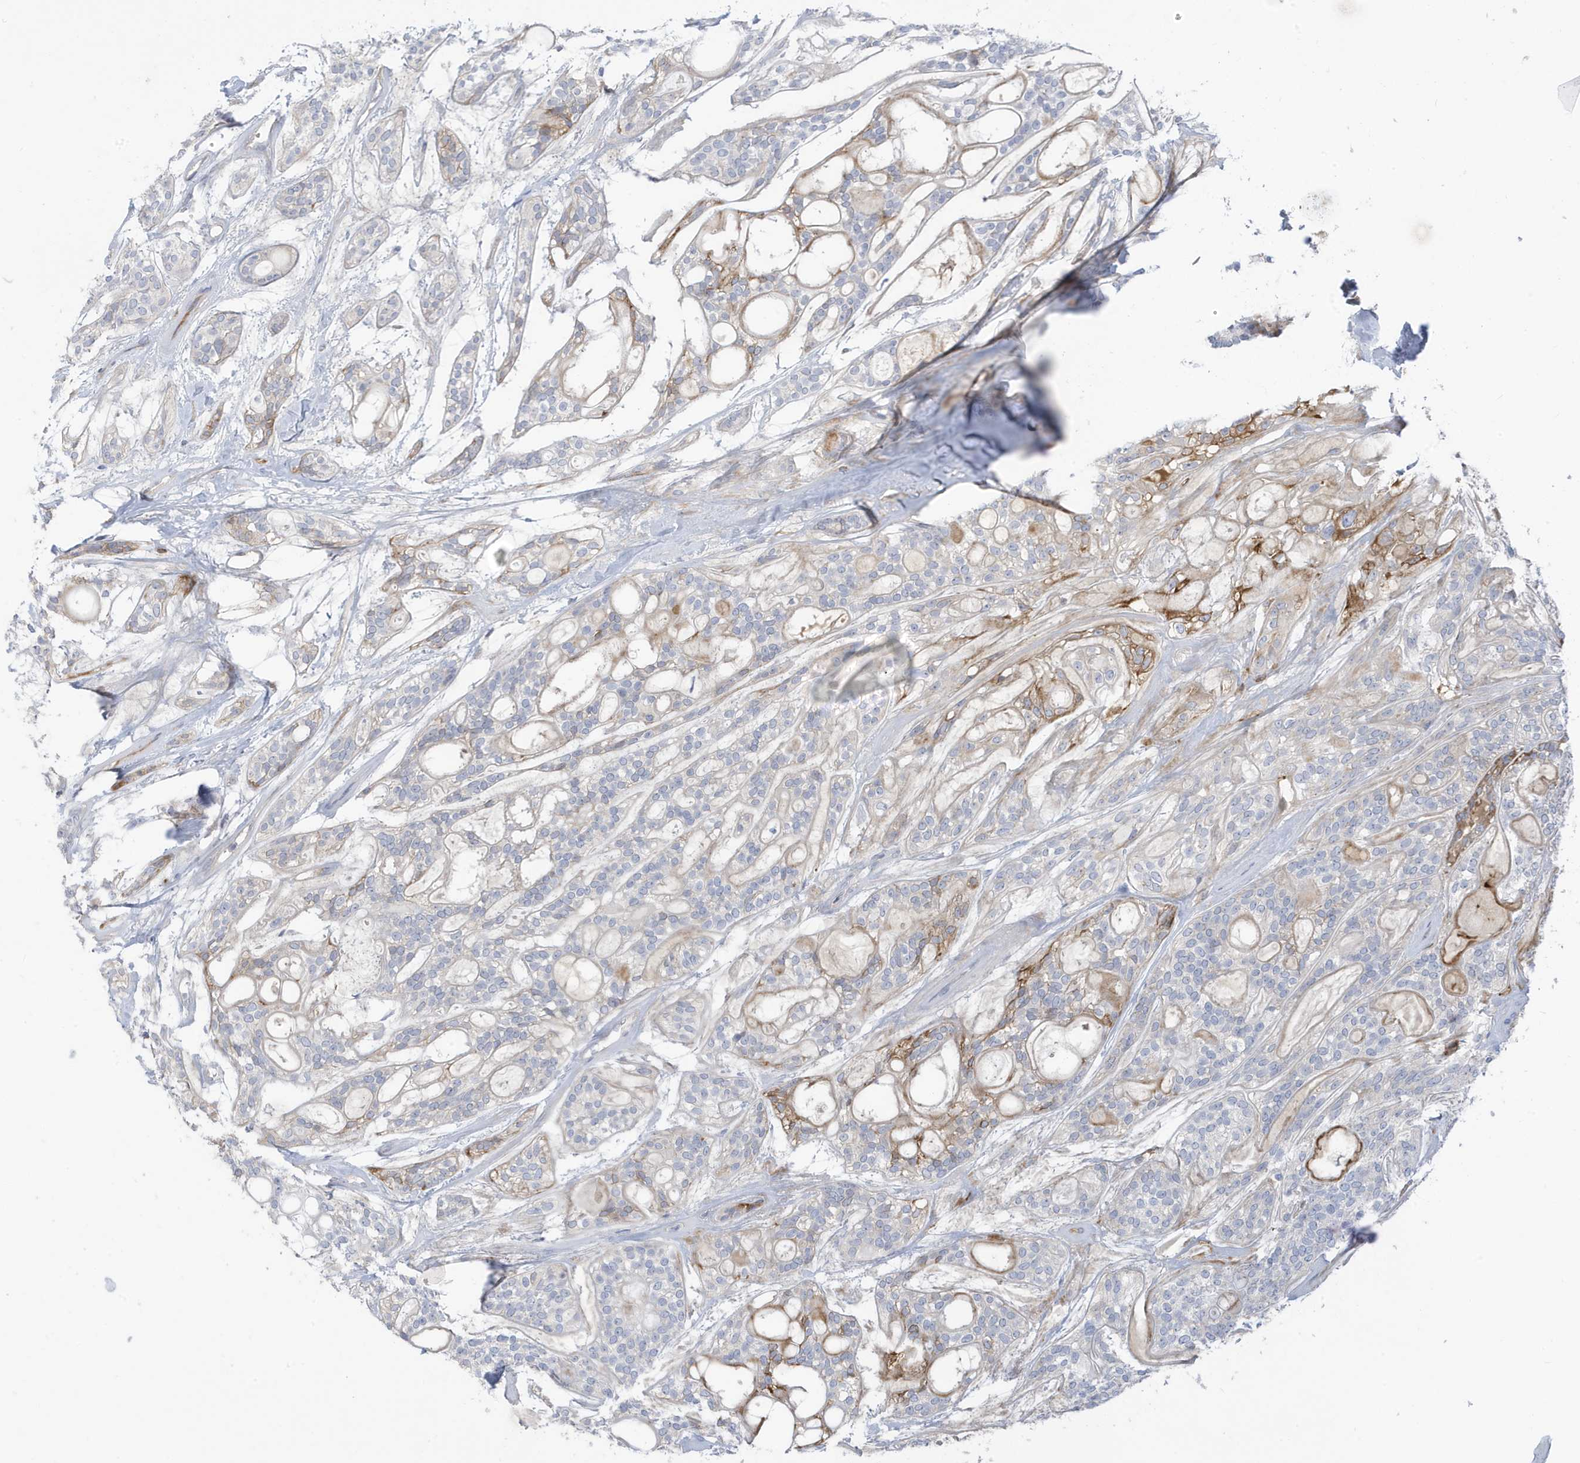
{"staining": {"intensity": "moderate", "quantity": "<25%", "location": "cytoplasmic/membranous"}, "tissue": "head and neck cancer", "cell_type": "Tumor cells", "image_type": "cancer", "snomed": [{"axis": "morphology", "description": "Adenocarcinoma, NOS"}, {"axis": "topography", "description": "Head-Neck"}], "caption": "This histopathology image reveals IHC staining of human head and neck cancer (adenocarcinoma), with low moderate cytoplasmic/membranous expression in approximately <25% of tumor cells.", "gene": "ATP13A5", "patient": {"sex": "male", "age": 66}}